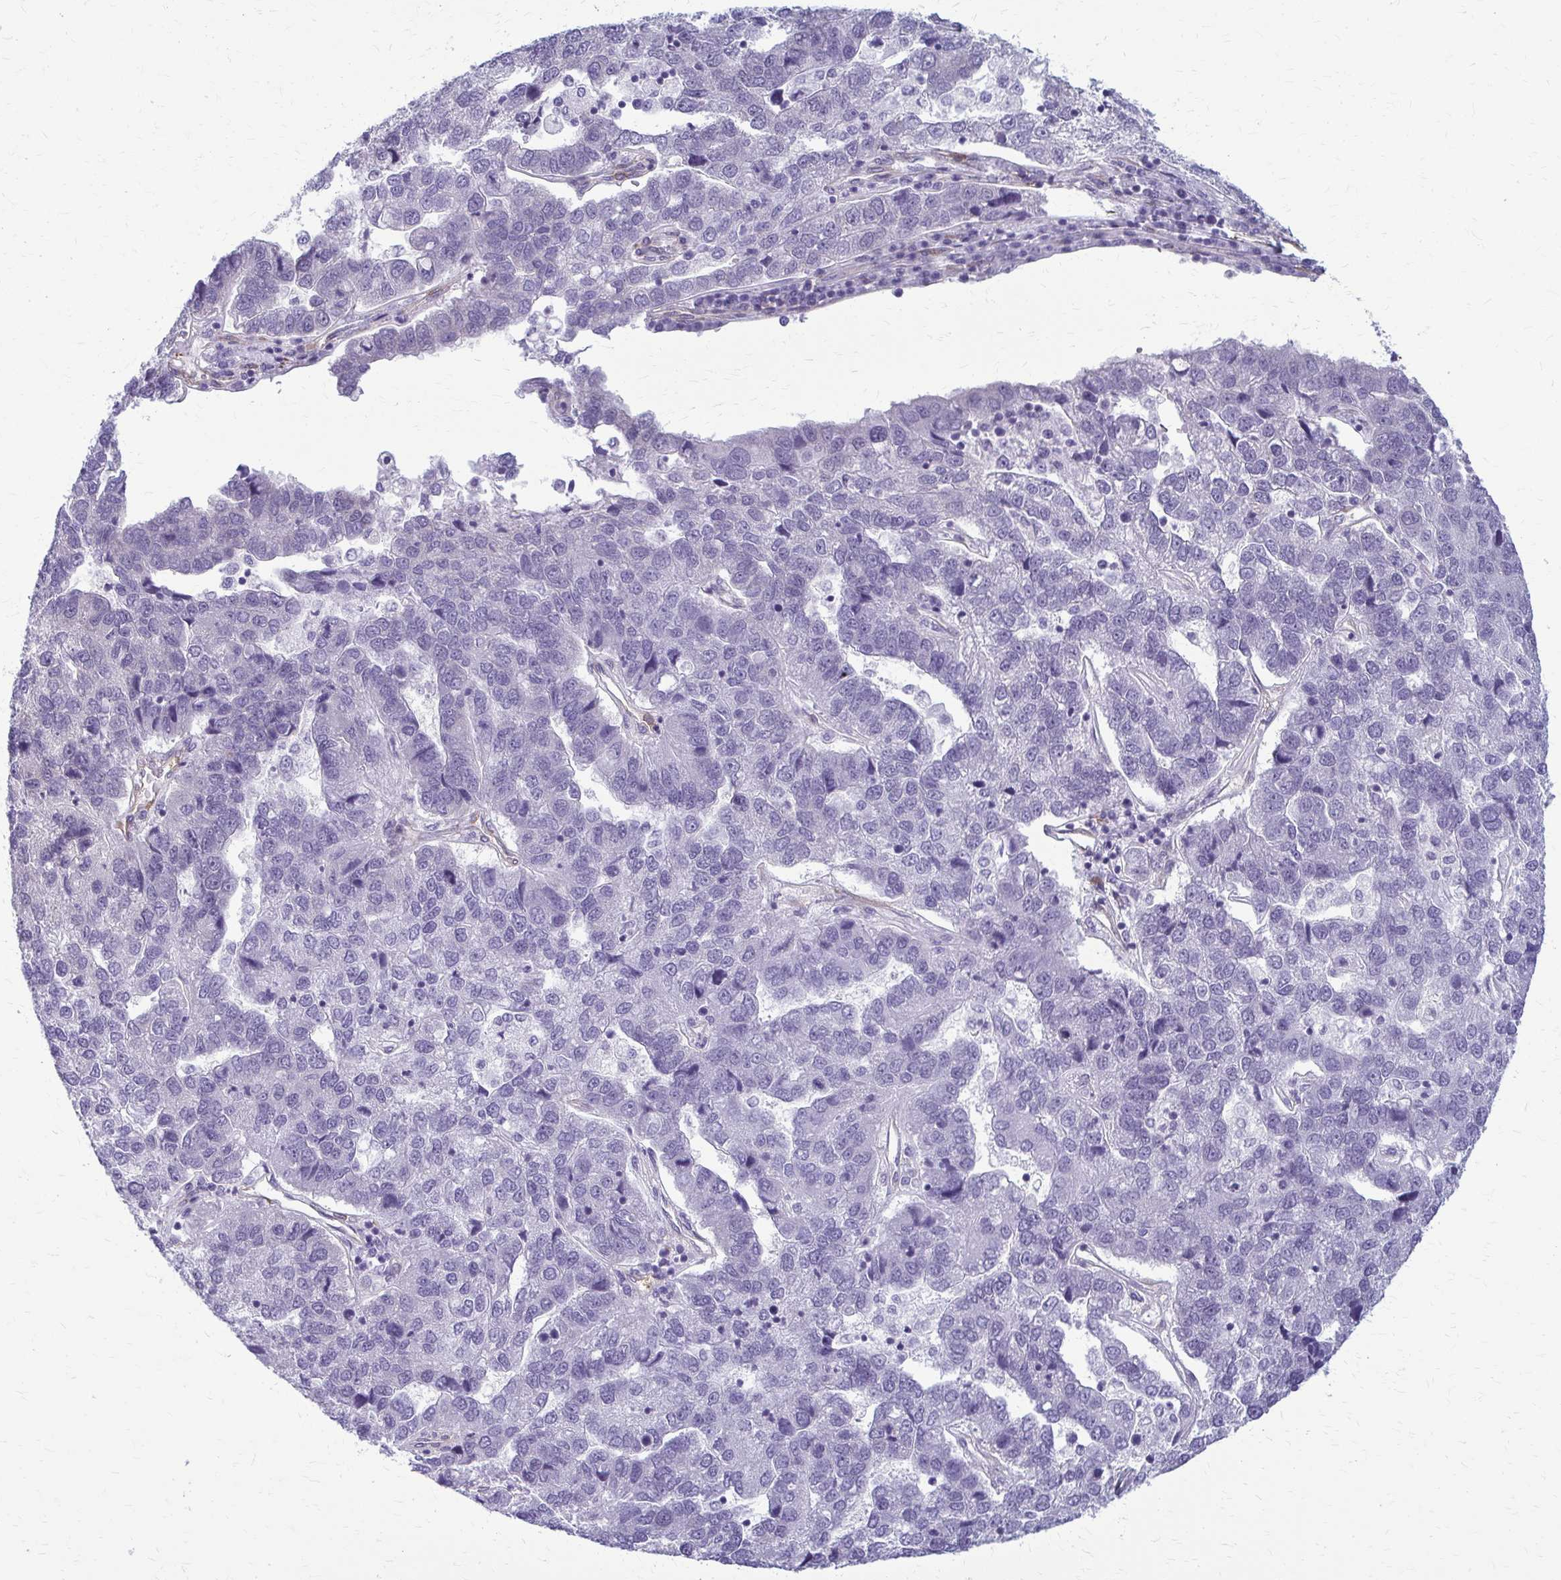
{"staining": {"intensity": "negative", "quantity": "none", "location": "none"}, "tissue": "pancreatic cancer", "cell_type": "Tumor cells", "image_type": "cancer", "snomed": [{"axis": "morphology", "description": "Adenocarcinoma, NOS"}, {"axis": "topography", "description": "Pancreas"}], "caption": "There is no significant staining in tumor cells of pancreatic adenocarcinoma. (DAB (3,3'-diaminobenzidine) immunohistochemistry with hematoxylin counter stain).", "gene": "DEPP1", "patient": {"sex": "female", "age": 61}}